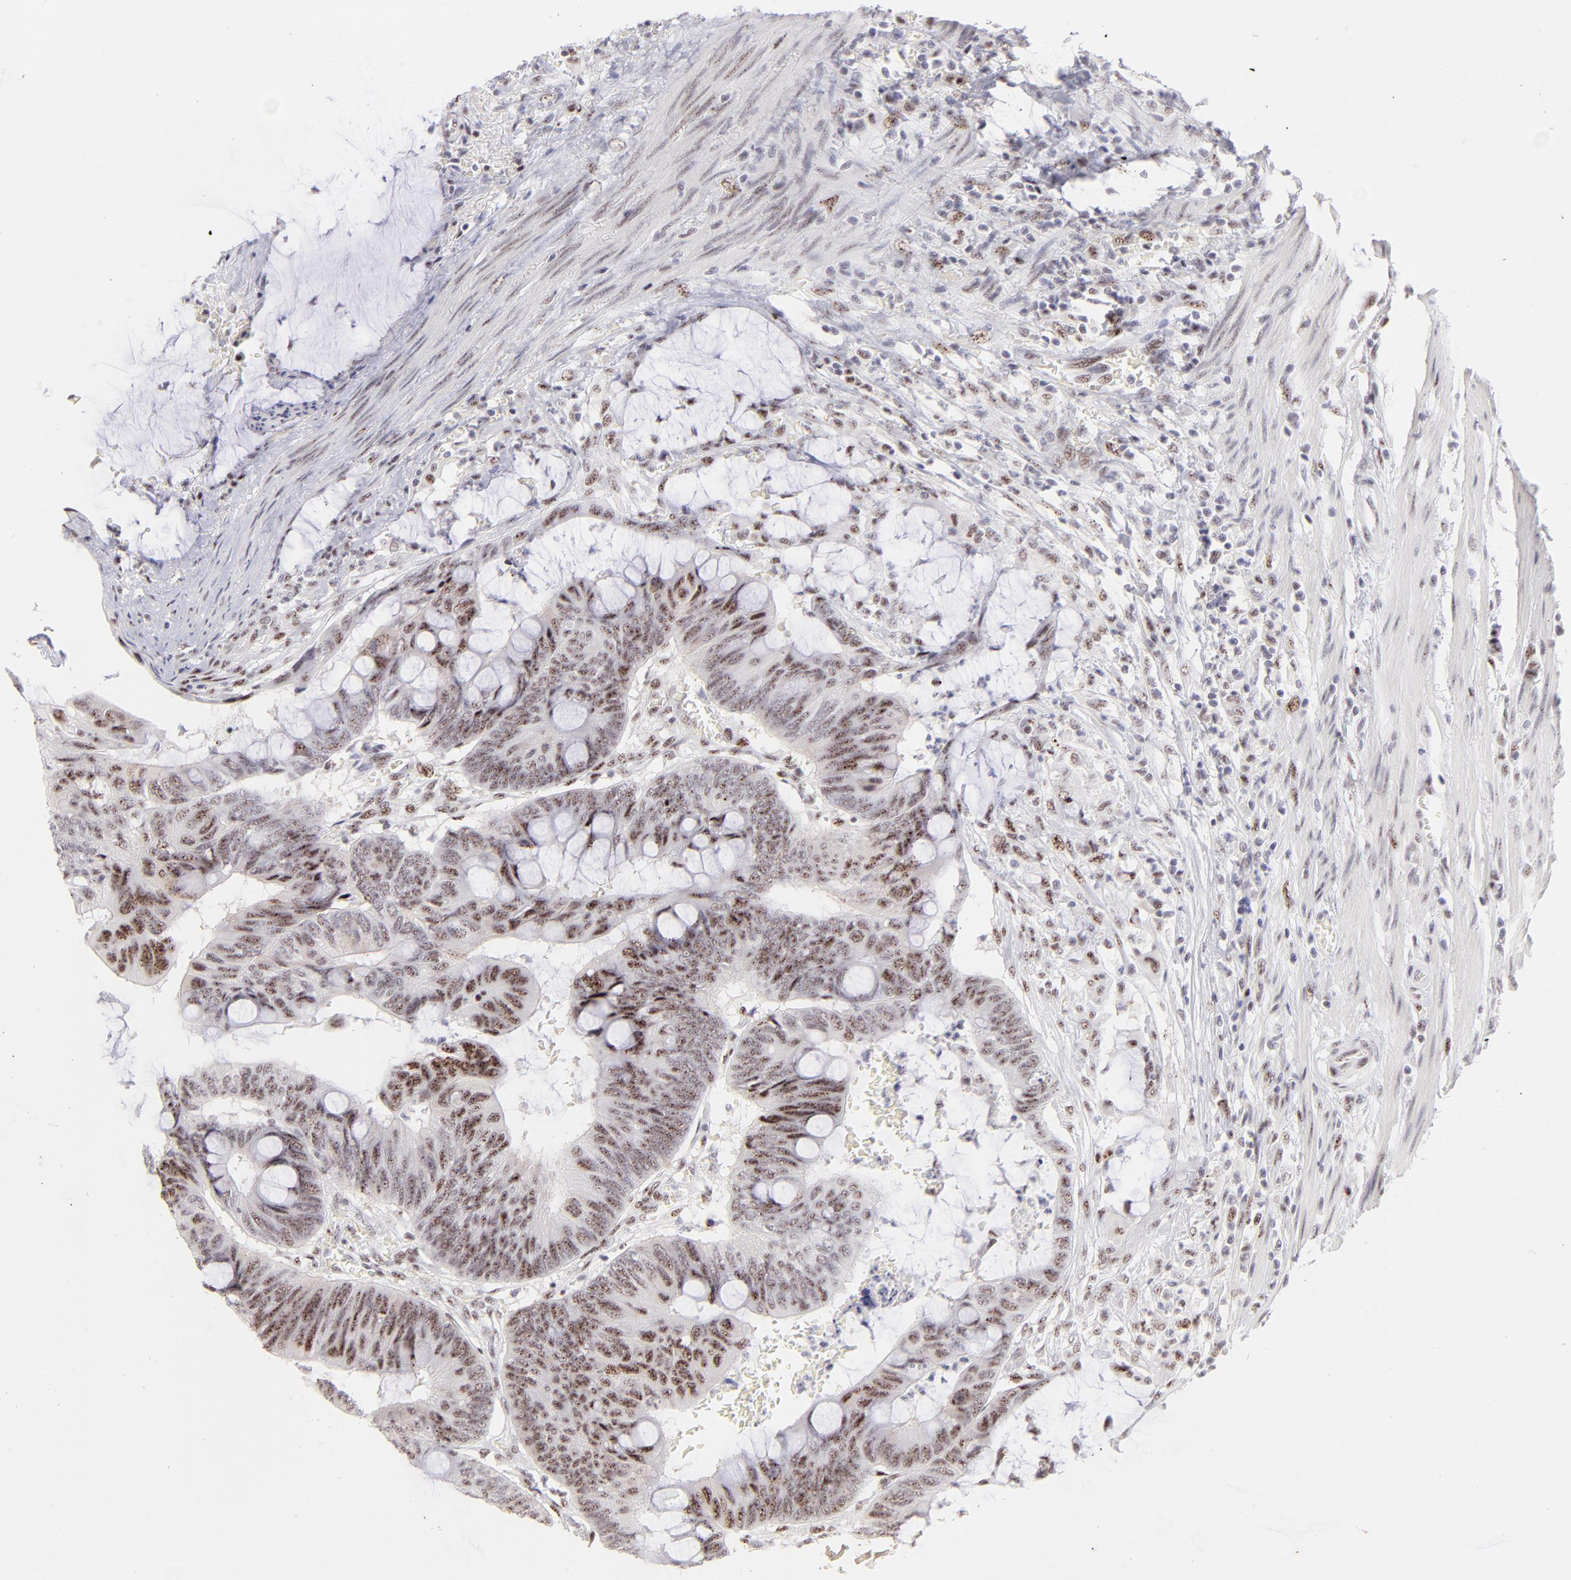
{"staining": {"intensity": "moderate", "quantity": ">75%", "location": "nuclear"}, "tissue": "colorectal cancer", "cell_type": "Tumor cells", "image_type": "cancer", "snomed": [{"axis": "morphology", "description": "Normal tissue, NOS"}, {"axis": "morphology", "description": "Adenocarcinoma, NOS"}, {"axis": "topography", "description": "Rectum"}], "caption": "Colorectal cancer (adenocarcinoma) was stained to show a protein in brown. There is medium levels of moderate nuclear staining in about >75% of tumor cells. (IHC, brightfield microscopy, high magnification).", "gene": "CDC25C", "patient": {"sex": "male", "age": 92}}